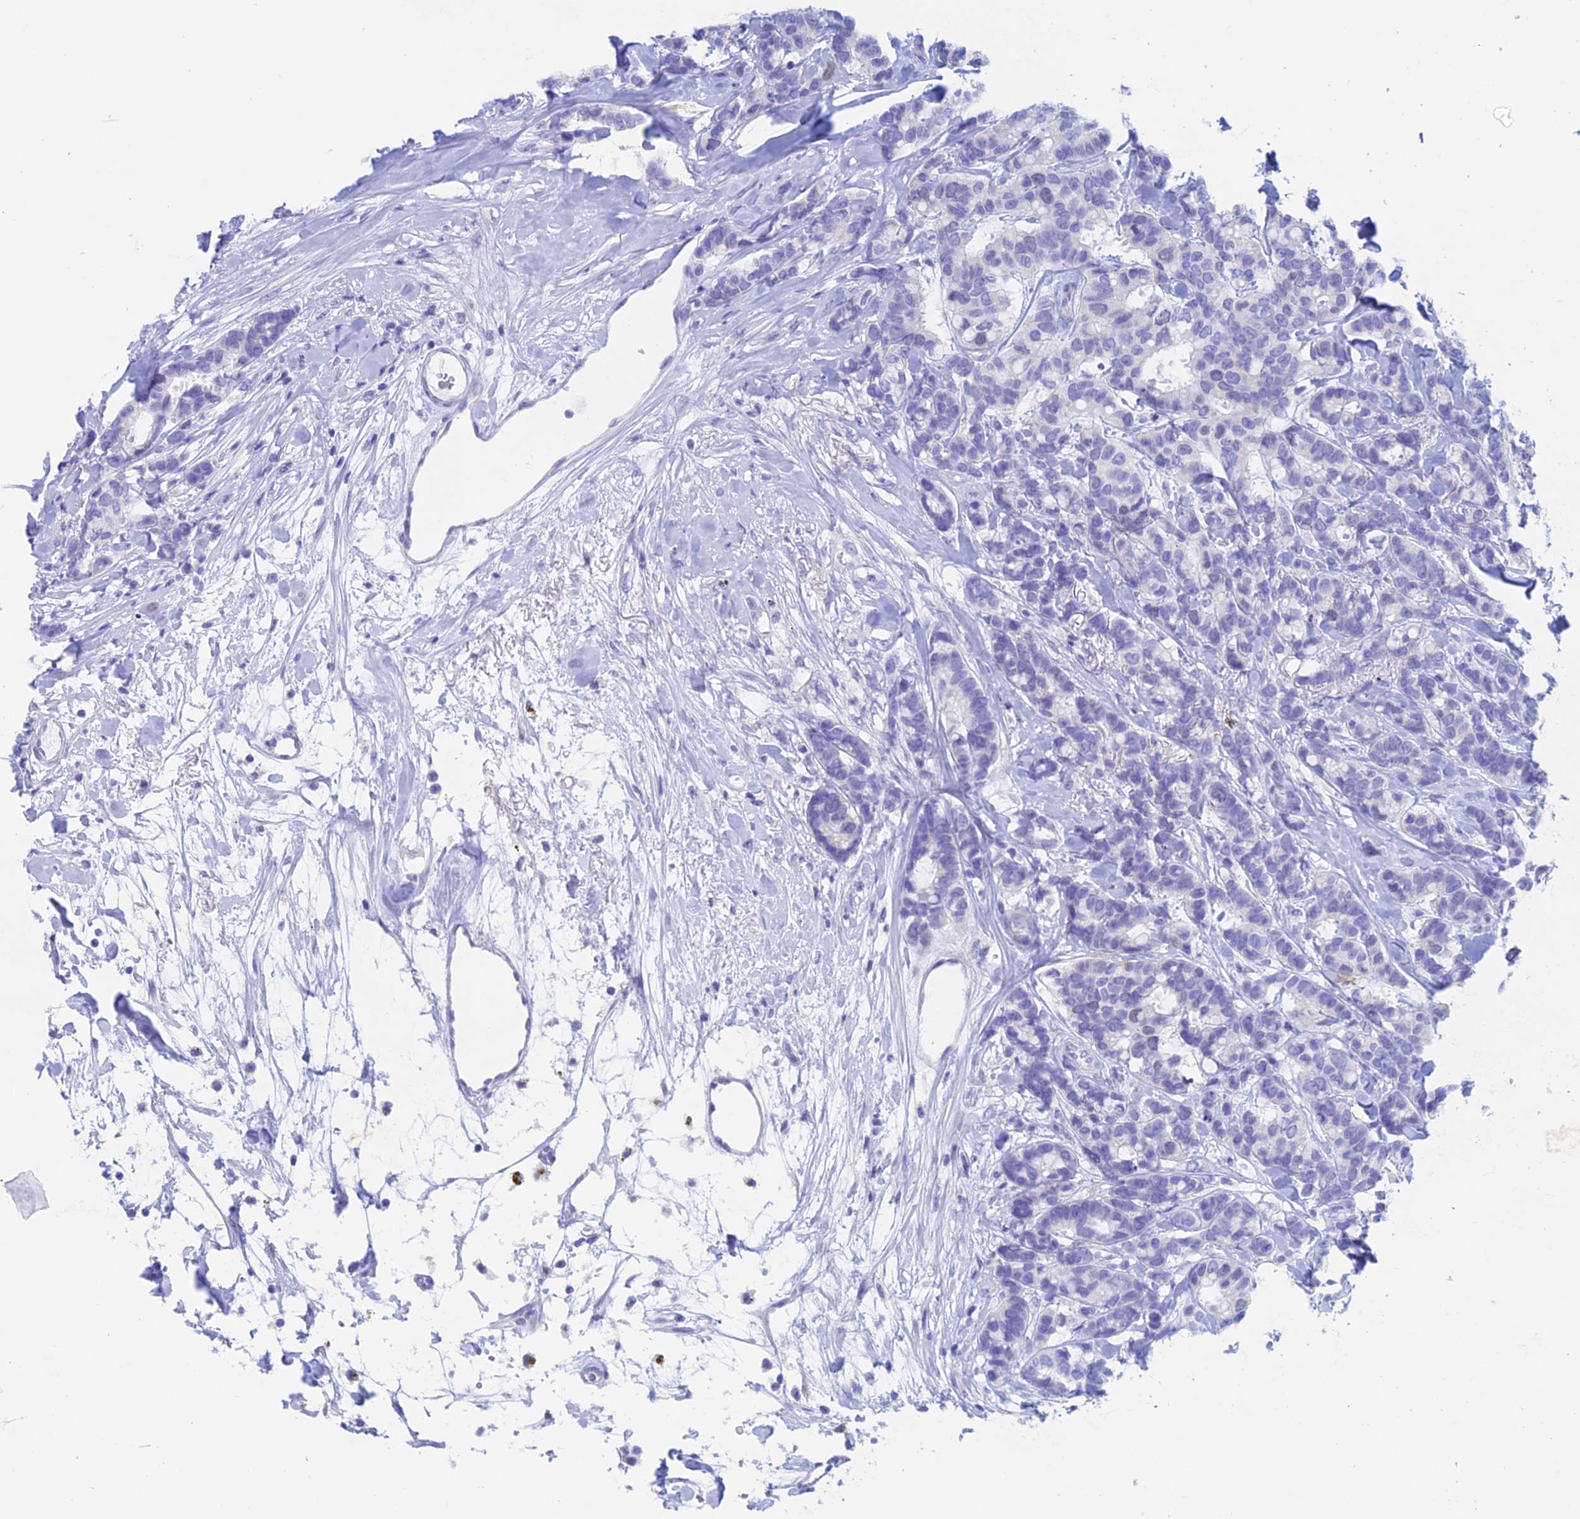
{"staining": {"intensity": "negative", "quantity": "none", "location": "none"}, "tissue": "breast cancer", "cell_type": "Tumor cells", "image_type": "cancer", "snomed": [{"axis": "morphology", "description": "Duct carcinoma"}, {"axis": "topography", "description": "Breast"}], "caption": "Tumor cells show no significant staining in breast cancer (infiltrating ductal carcinoma).", "gene": "PSMC3IP", "patient": {"sex": "female", "age": 87}}